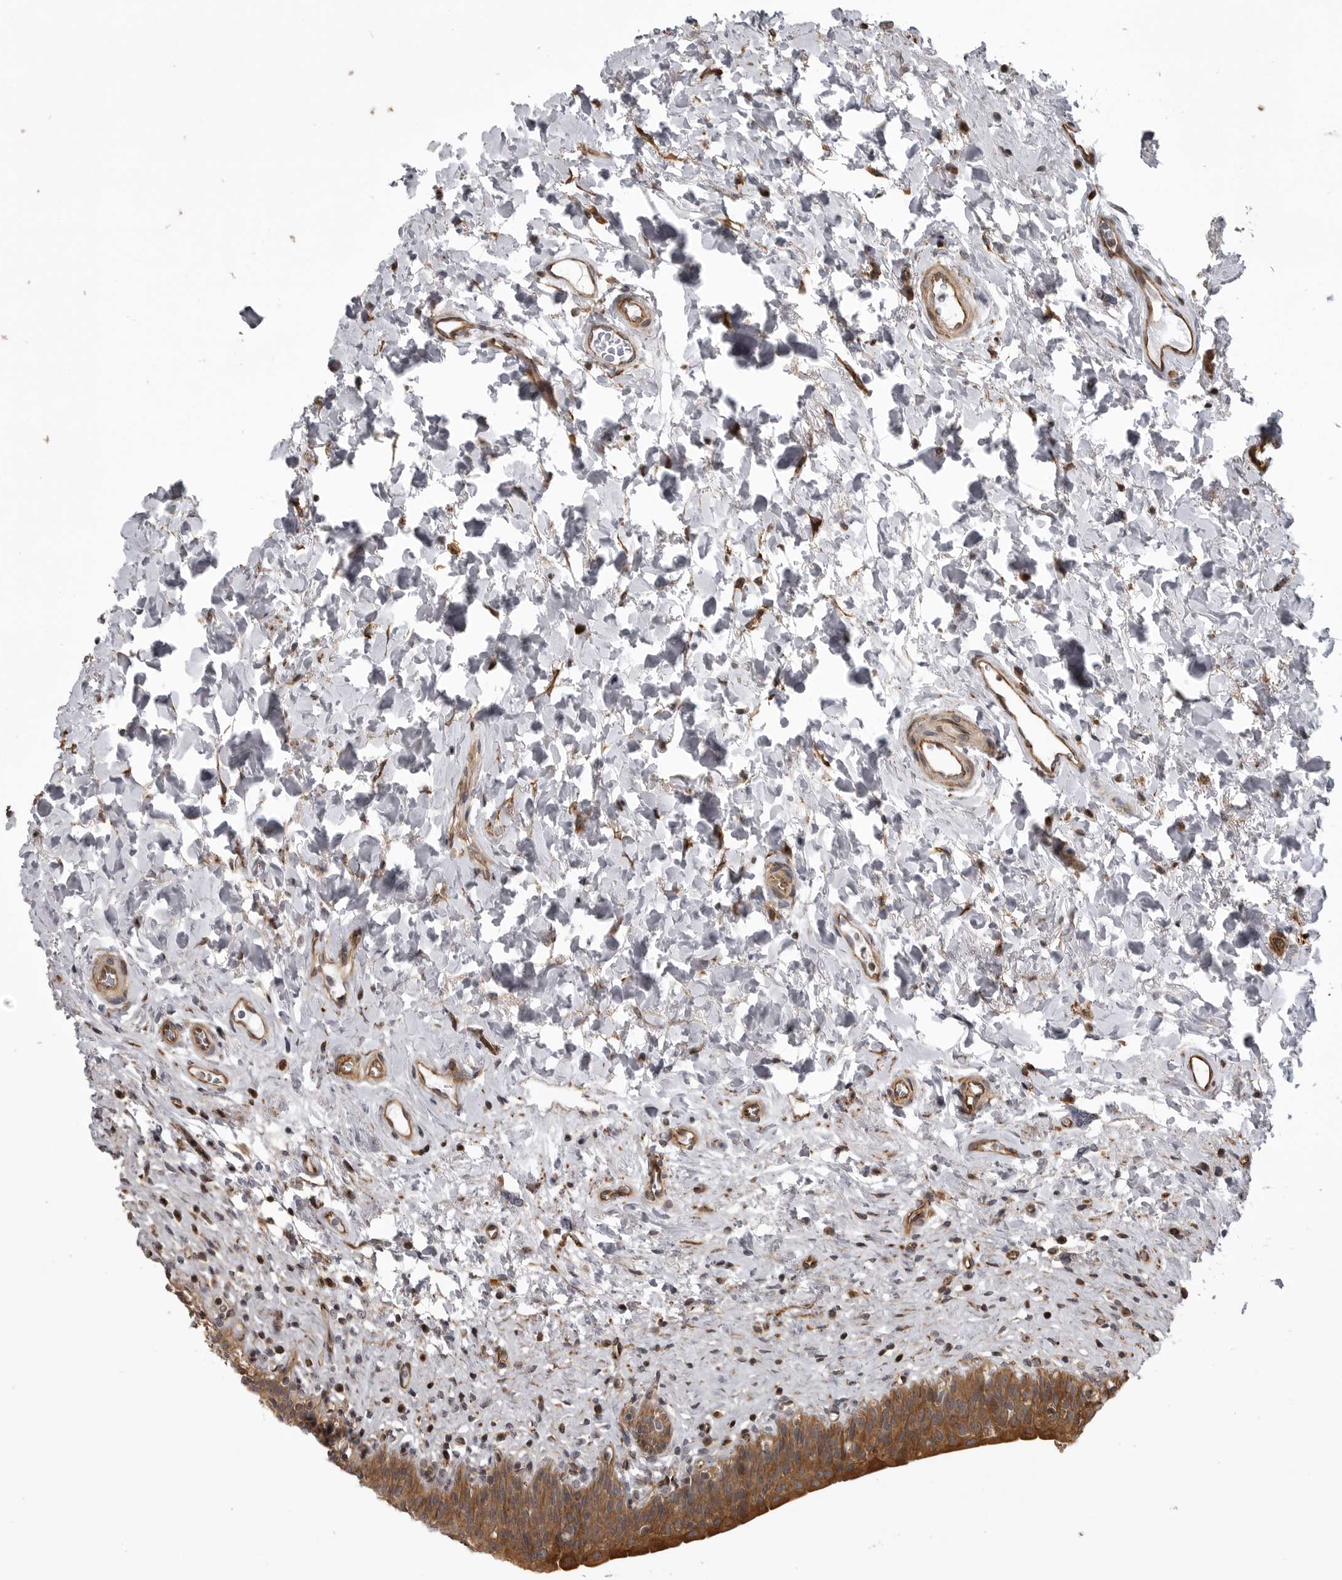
{"staining": {"intensity": "moderate", "quantity": ">75%", "location": "cytoplasmic/membranous"}, "tissue": "urinary bladder", "cell_type": "Urothelial cells", "image_type": "normal", "snomed": [{"axis": "morphology", "description": "Normal tissue, NOS"}, {"axis": "topography", "description": "Urinary bladder"}], "caption": "IHC of benign urinary bladder reveals medium levels of moderate cytoplasmic/membranous positivity in about >75% of urothelial cells.", "gene": "ZNRF1", "patient": {"sex": "male", "age": 83}}